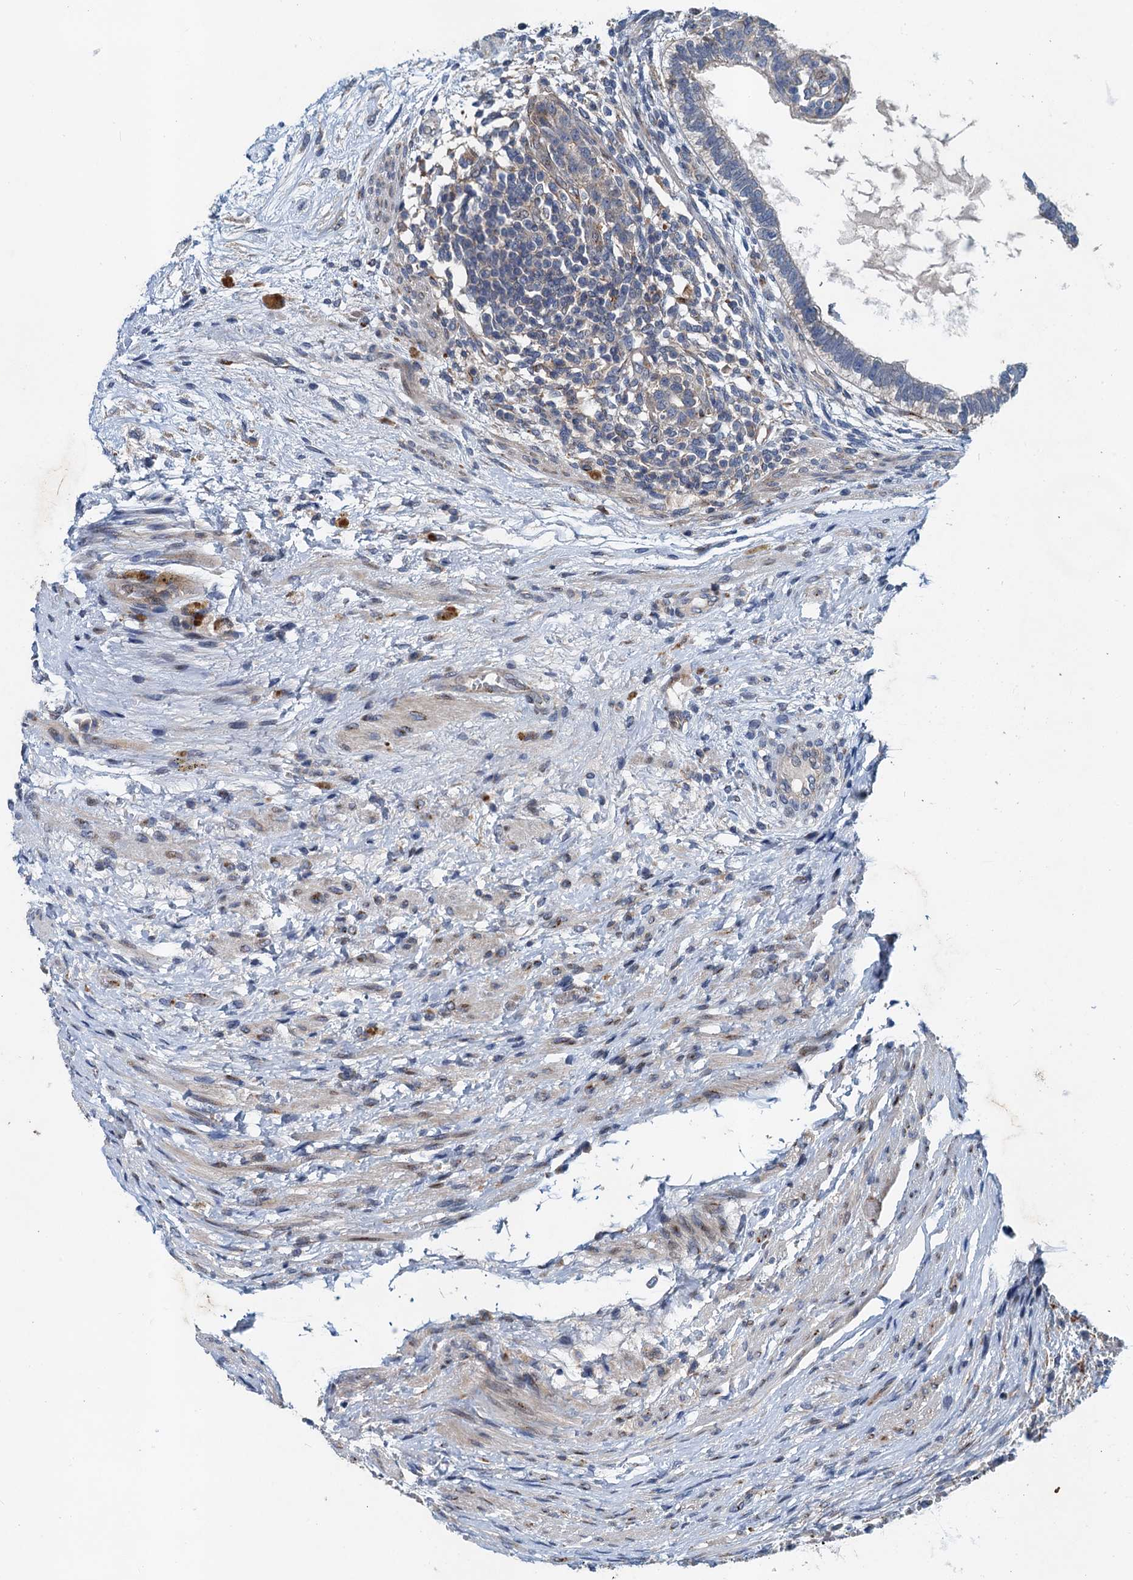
{"staining": {"intensity": "negative", "quantity": "none", "location": "none"}, "tissue": "testis cancer", "cell_type": "Tumor cells", "image_type": "cancer", "snomed": [{"axis": "morphology", "description": "Carcinoma, Embryonal, NOS"}, {"axis": "topography", "description": "Testis"}], "caption": "High power microscopy histopathology image of an IHC micrograph of testis cancer, revealing no significant expression in tumor cells. The staining is performed using DAB (3,3'-diaminobenzidine) brown chromogen with nuclei counter-stained in using hematoxylin.", "gene": "NBEA", "patient": {"sex": "male", "age": 26}}